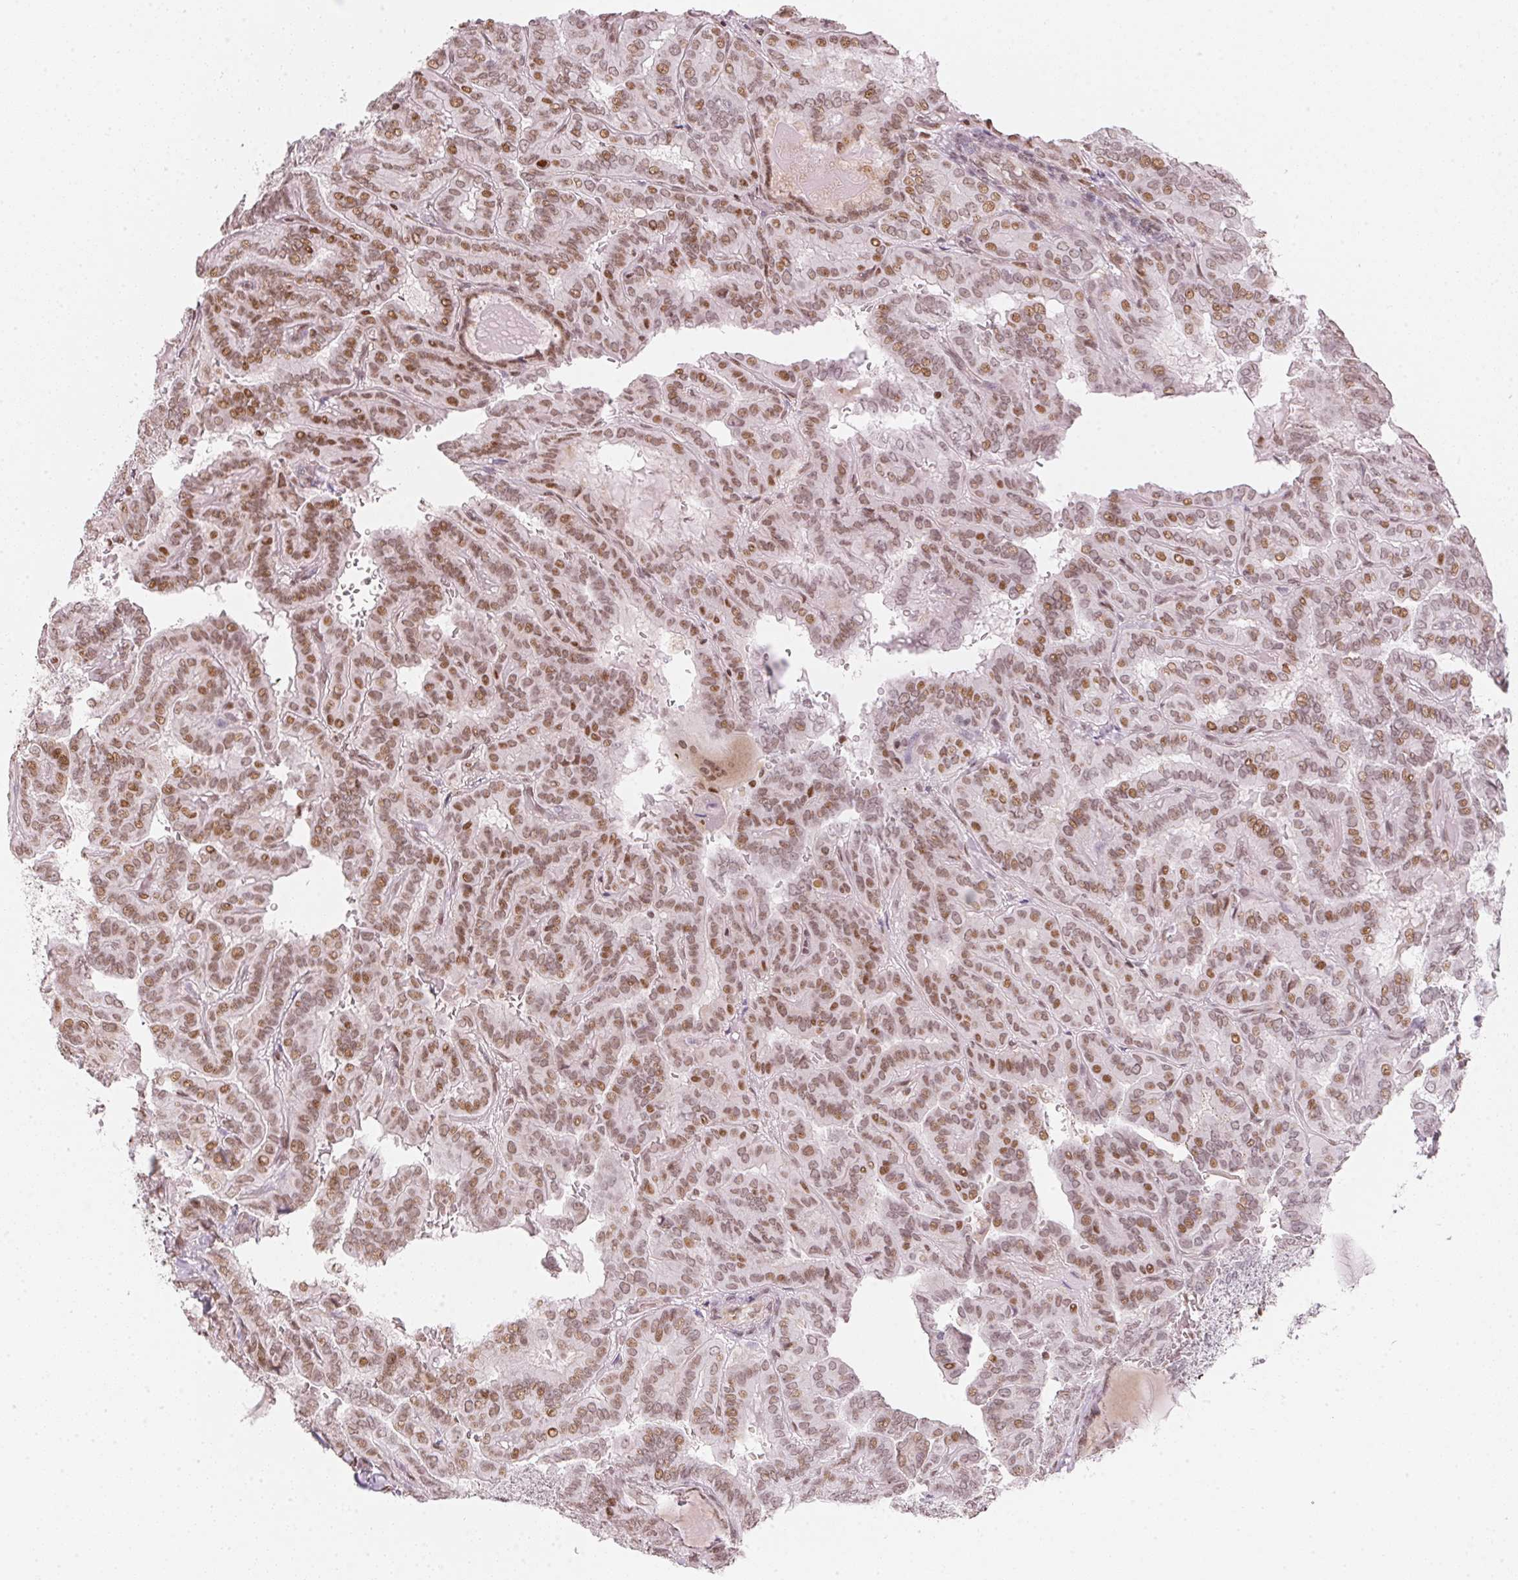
{"staining": {"intensity": "moderate", "quantity": ">75%", "location": "nuclear"}, "tissue": "thyroid cancer", "cell_type": "Tumor cells", "image_type": "cancer", "snomed": [{"axis": "morphology", "description": "Papillary adenocarcinoma, NOS"}, {"axis": "topography", "description": "Thyroid gland"}], "caption": "This image demonstrates IHC staining of thyroid cancer, with medium moderate nuclear staining in approximately >75% of tumor cells.", "gene": "KAT6A", "patient": {"sex": "female", "age": 46}}